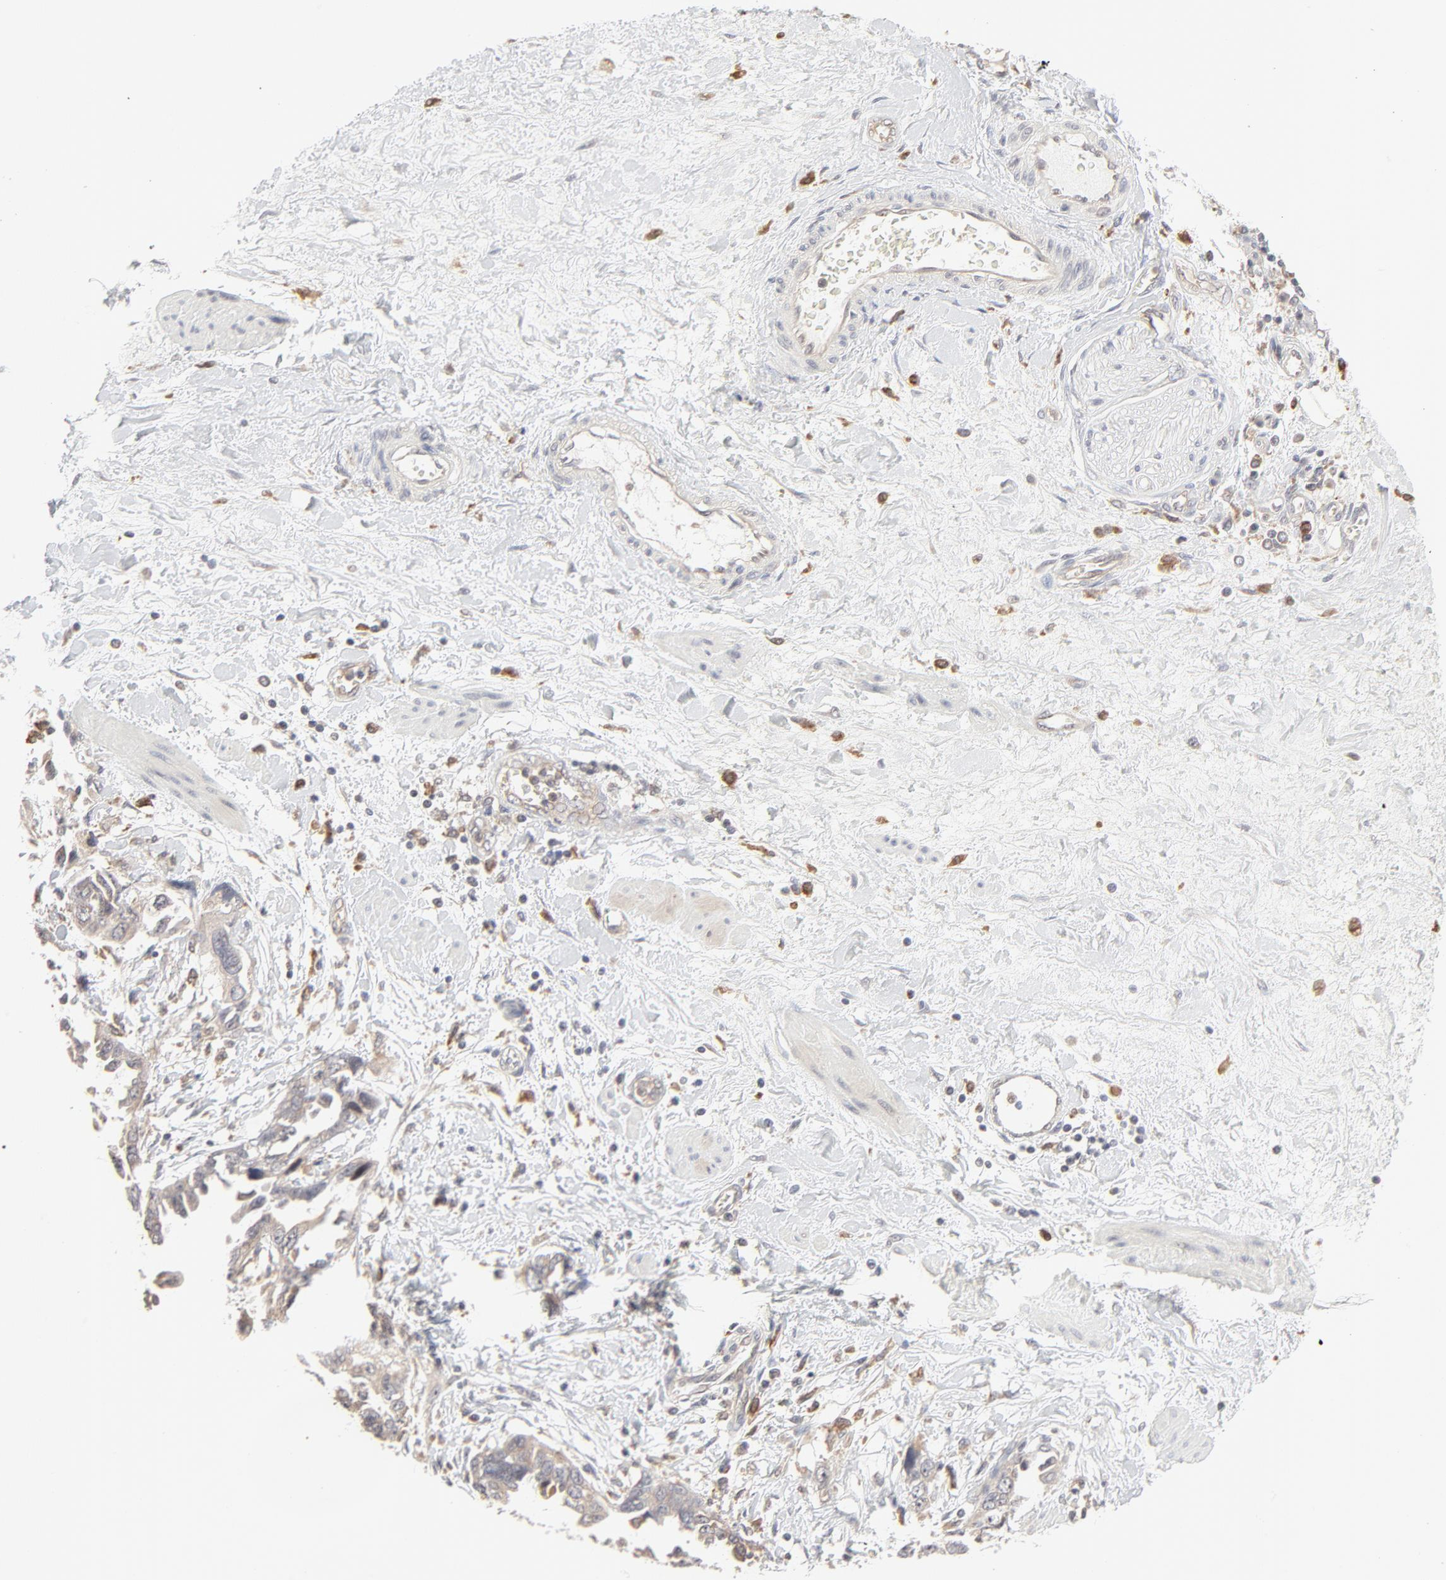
{"staining": {"intensity": "weak", "quantity": "<25%", "location": "cytoplasmic/membranous"}, "tissue": "ovarian cancer", "cell_type": "Tumor cells", "image_type": "cancer", "snomed": [{"axis": "morphology", "description": "Cystadenocarcinoma, serous, NOS"}, {"axis": "topography", "description": "Ovary"}], "caption": "This is an IHC micrograph of human ovarian cancer (serous cystadenocarcinoma). There is no expression in tumor cells.", "gene": "RAB5C", "patient": {"sex": "female", "age": 63}}